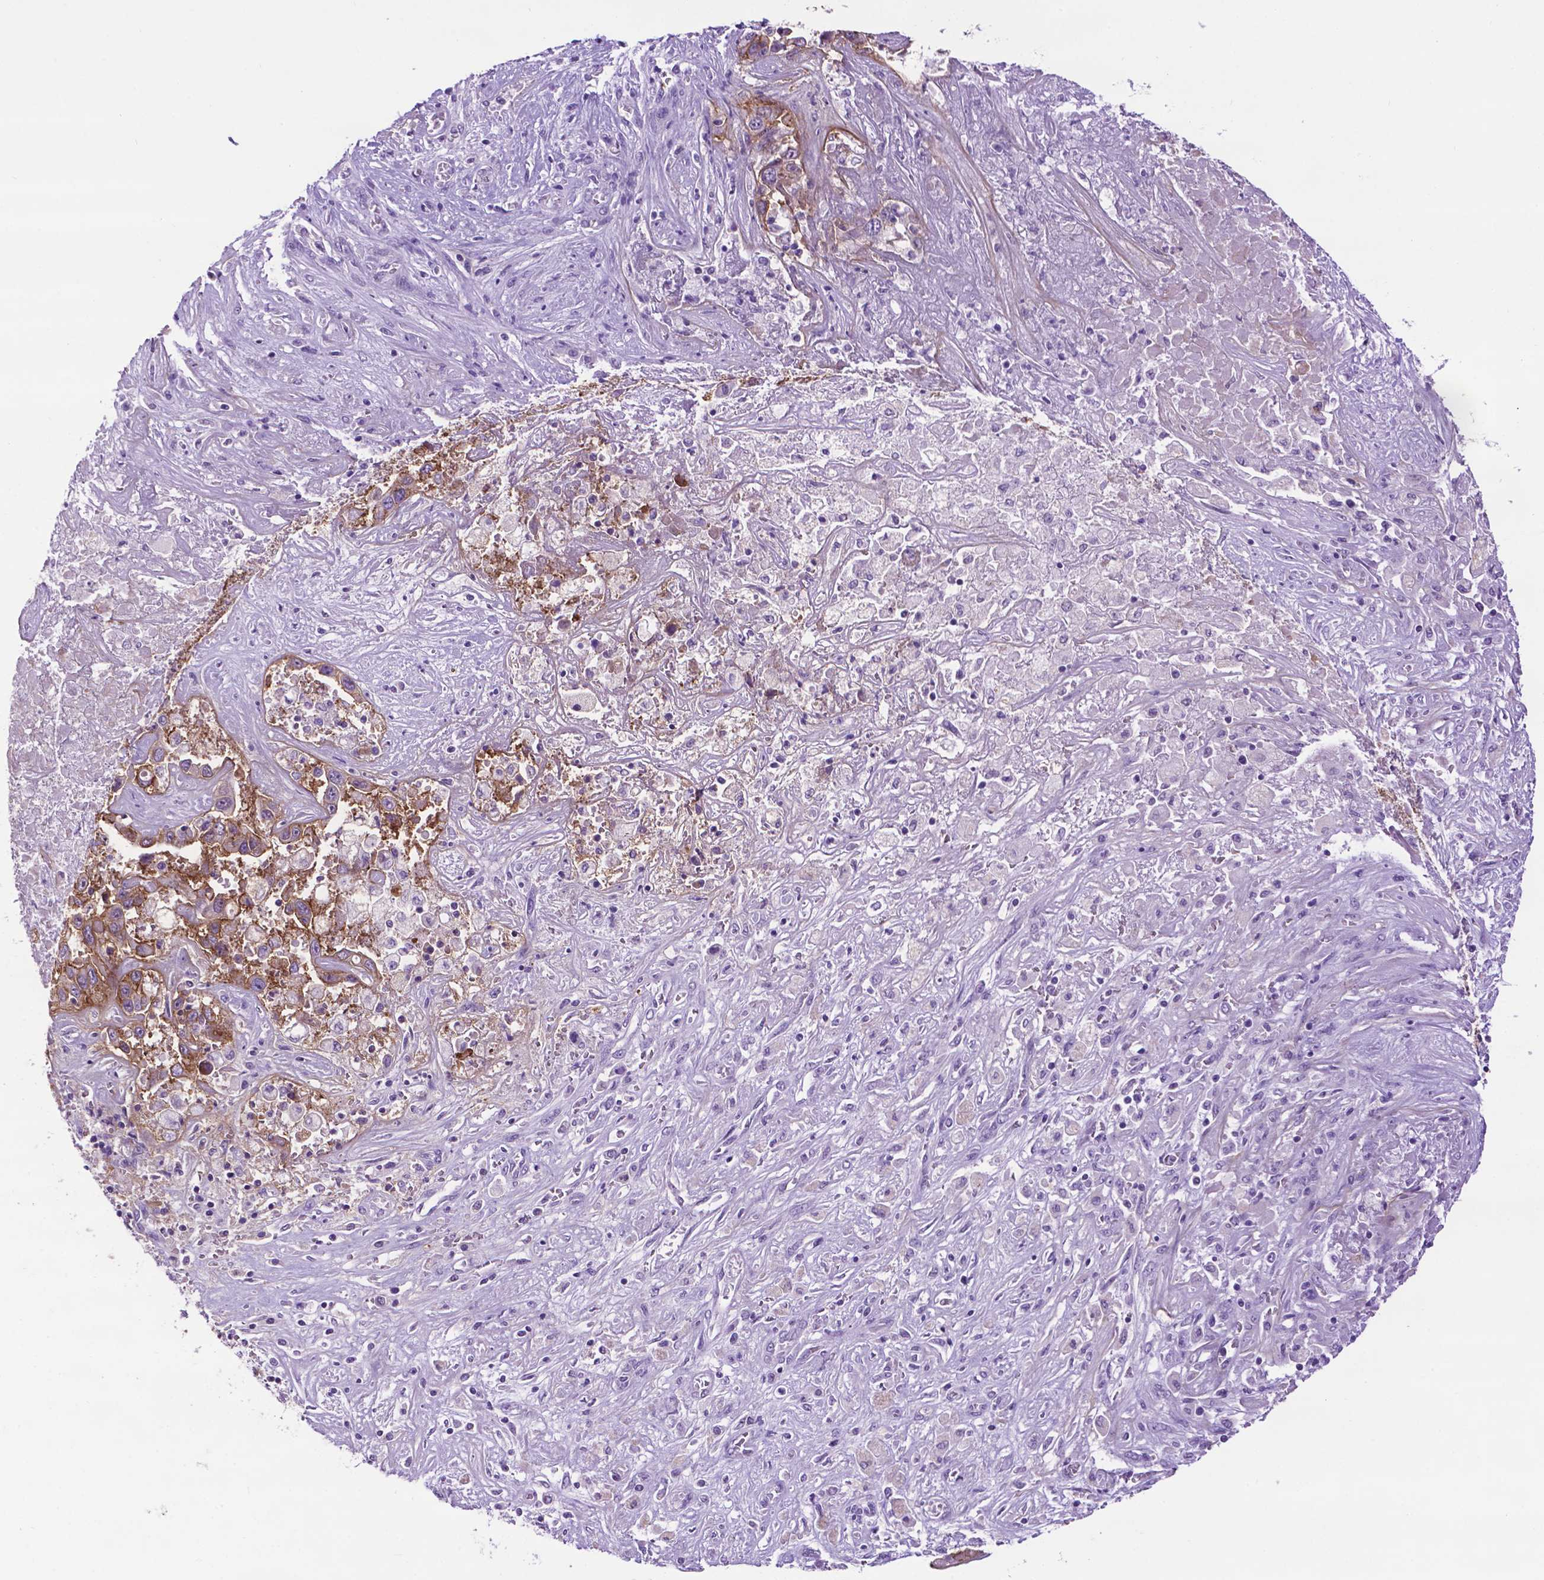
{"staining": {"intensity": "moderate", "quantity": "25%-75%", "location": "cytoplasmic/membranous"}, "tissue": "liver cancer", "cell_type": "Tumor cells", "image_type": "cancer", "snomed": [{"axis": "morphology", "description": "Cholangiocarcinoma"}, {"axis": "topography", "description": "Liver"}], "caption": "Moderate cytoplasmic/membranous protein expression is appreciated in about 25%-75% of tumor cells in liver cancer.", "gene": "TACSTD2", "patient": {"sex": "female", "age": 52}}